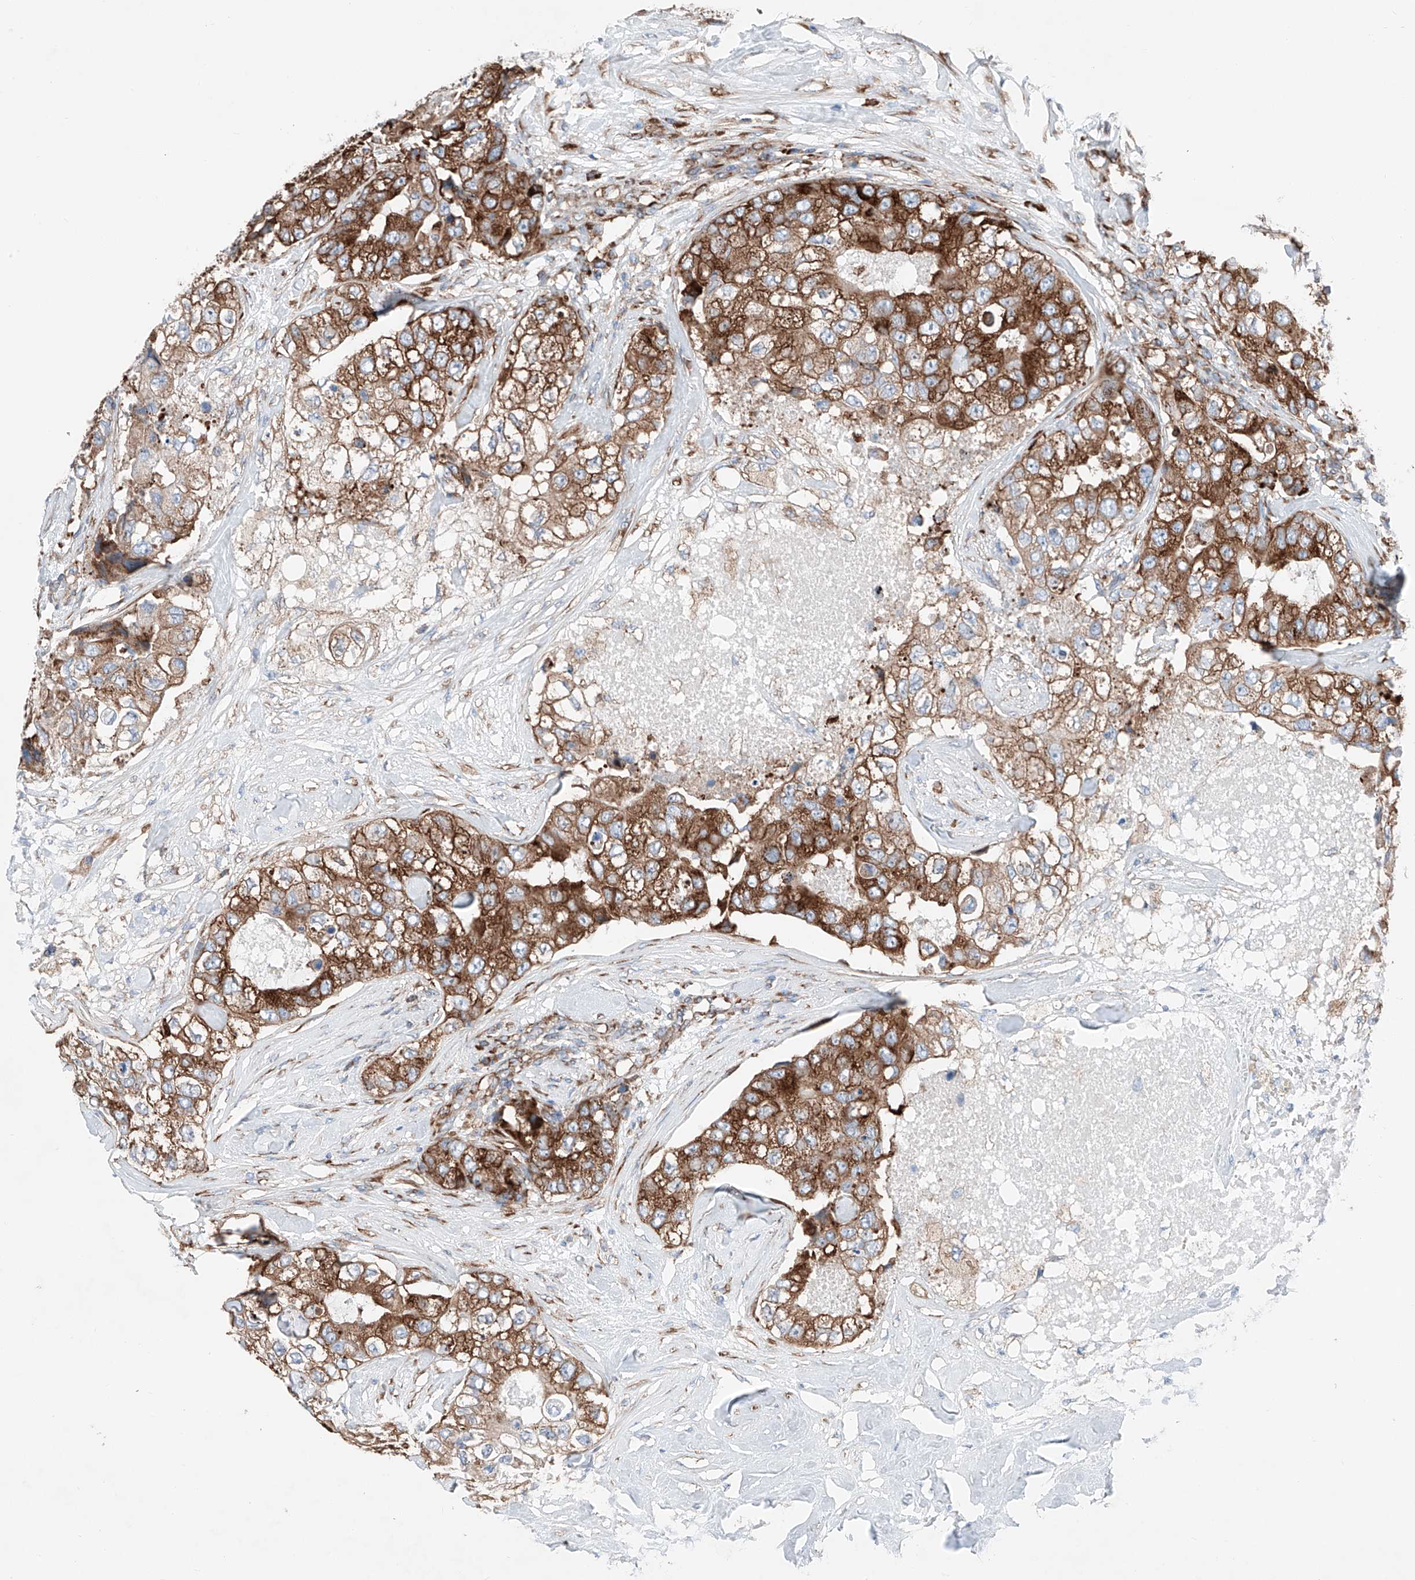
{"staining": {"intensity": "strong", "quantity": ">75%", "location": "cytoplasmic/membranous"}, "tissue": "breast cancer", "cell_type": "Tumor cells", "image_type": "cancer", "snomed": [{"axis": "morphology", "description": "Duct carcinoma"}, {"axis": "topography", "description": "Breast"}], "caption": "A histopathology image of intraductal carcinoma (breast) stained for a protein displays strong cytoplasmic/membranous brown staining in tumor cells.", "gene": "CRELD1", "patient": {"sex": "female", "age": 62}}